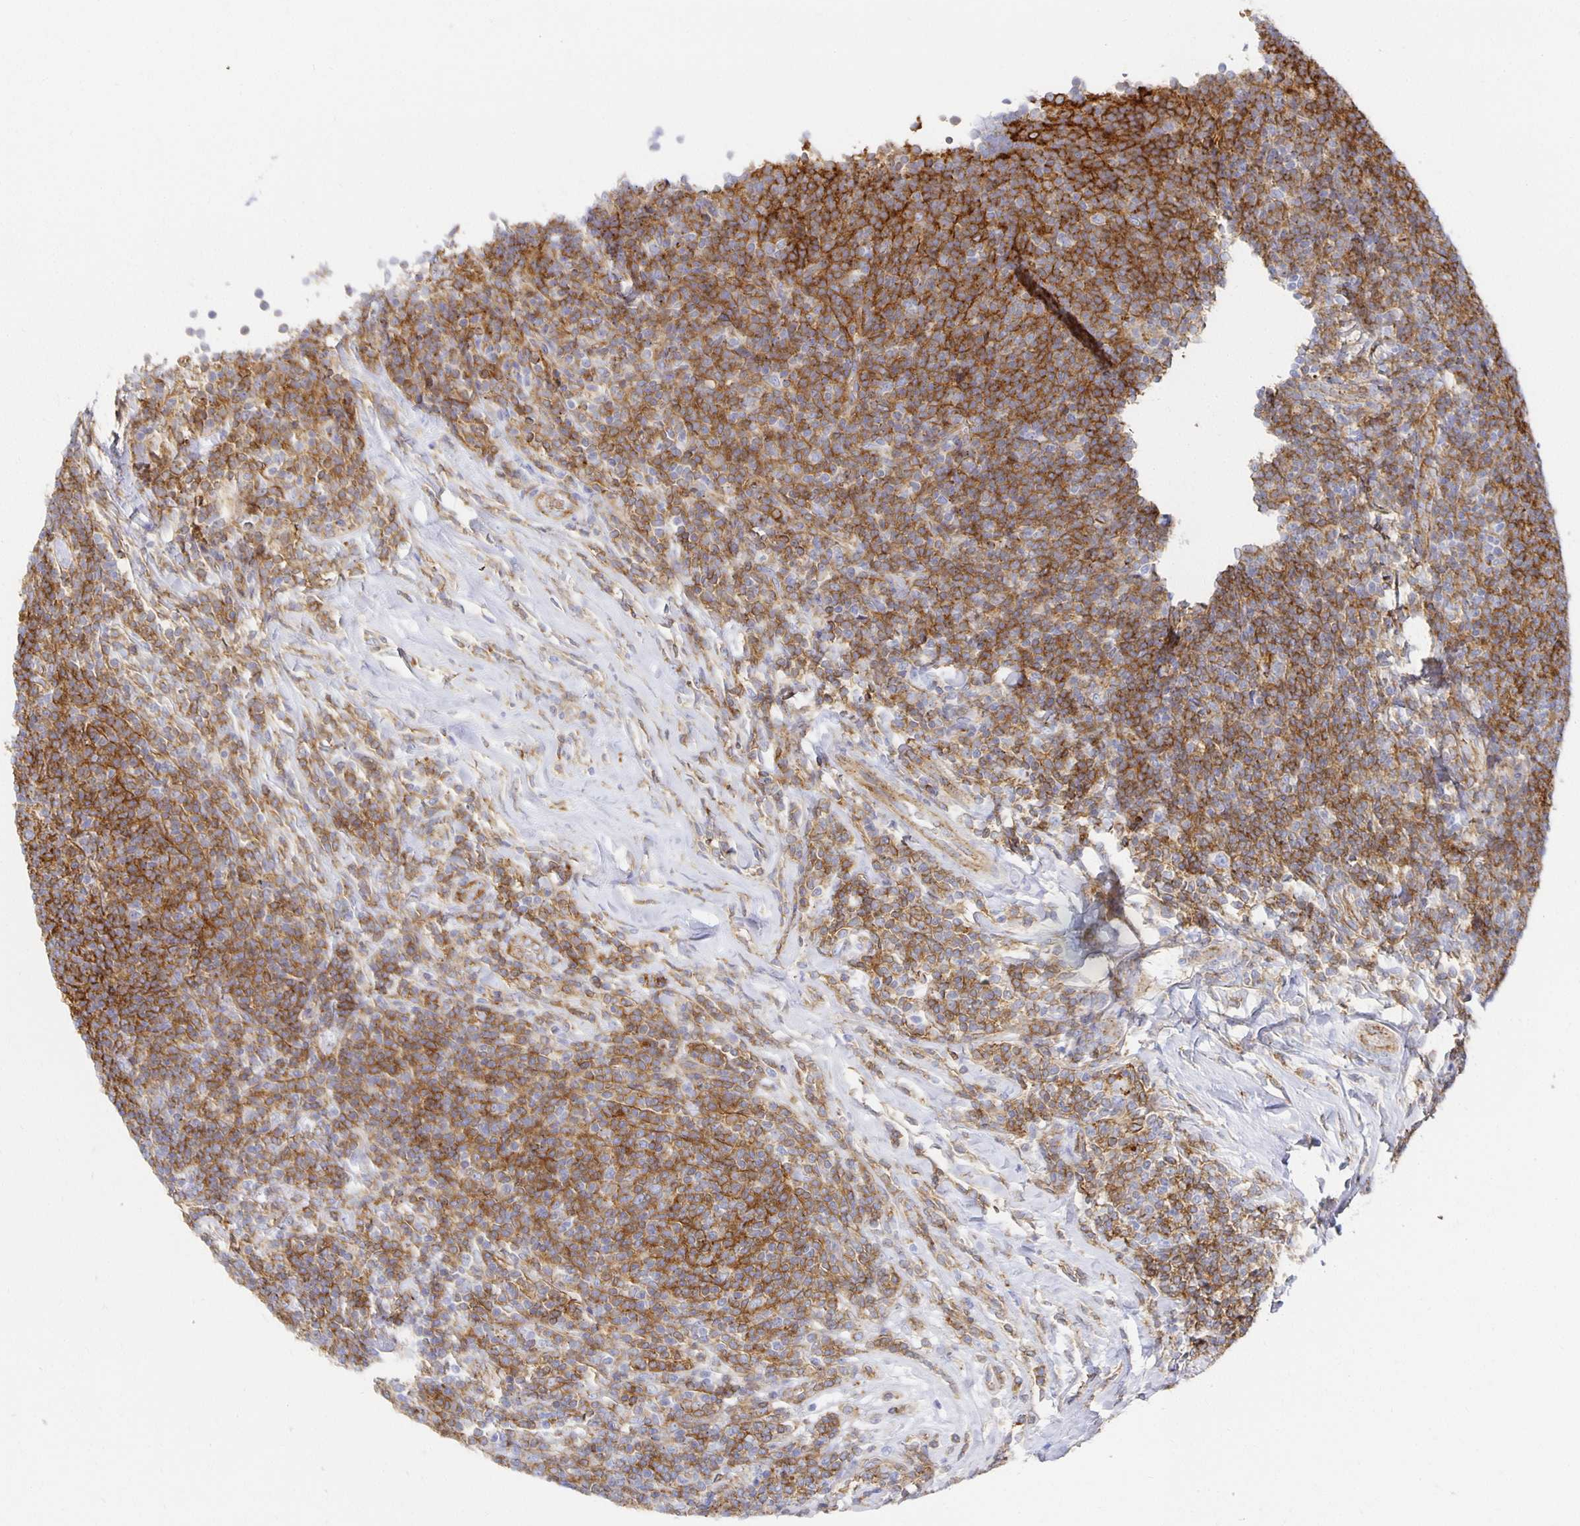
{"staining": {"intensity": "moderate", "quantity": ">75%", "location": "cytoplasmic/membranous"}, "tissue": "lymphoma", "cell_type": "Tumor cells", "image_type": "cancer", "snomed": [{"axis": "morphology", "description": "Malignant lymphoma, non-Hodgkin's type, Low grade"}, {"axis": "topography", "description": "Lymph node"}], "caption": "Immunohistochemistry staining of malignant lymphoma, non-Hodgkin's type (low-grade), which demonstrates medium levels of moderate cytoplasmic/membranous positivity in about >75% of tumor cells indicating moderate cytoplasmic/membranous protein expression. The staining was performed using DAB (3,3'-diaminobenzidine) (brown) for protein detection and nuclei were counterstained in hematoxylin (blue).", "gene": "TAAR1", "patient": {"sex": "male", "age": 52}}